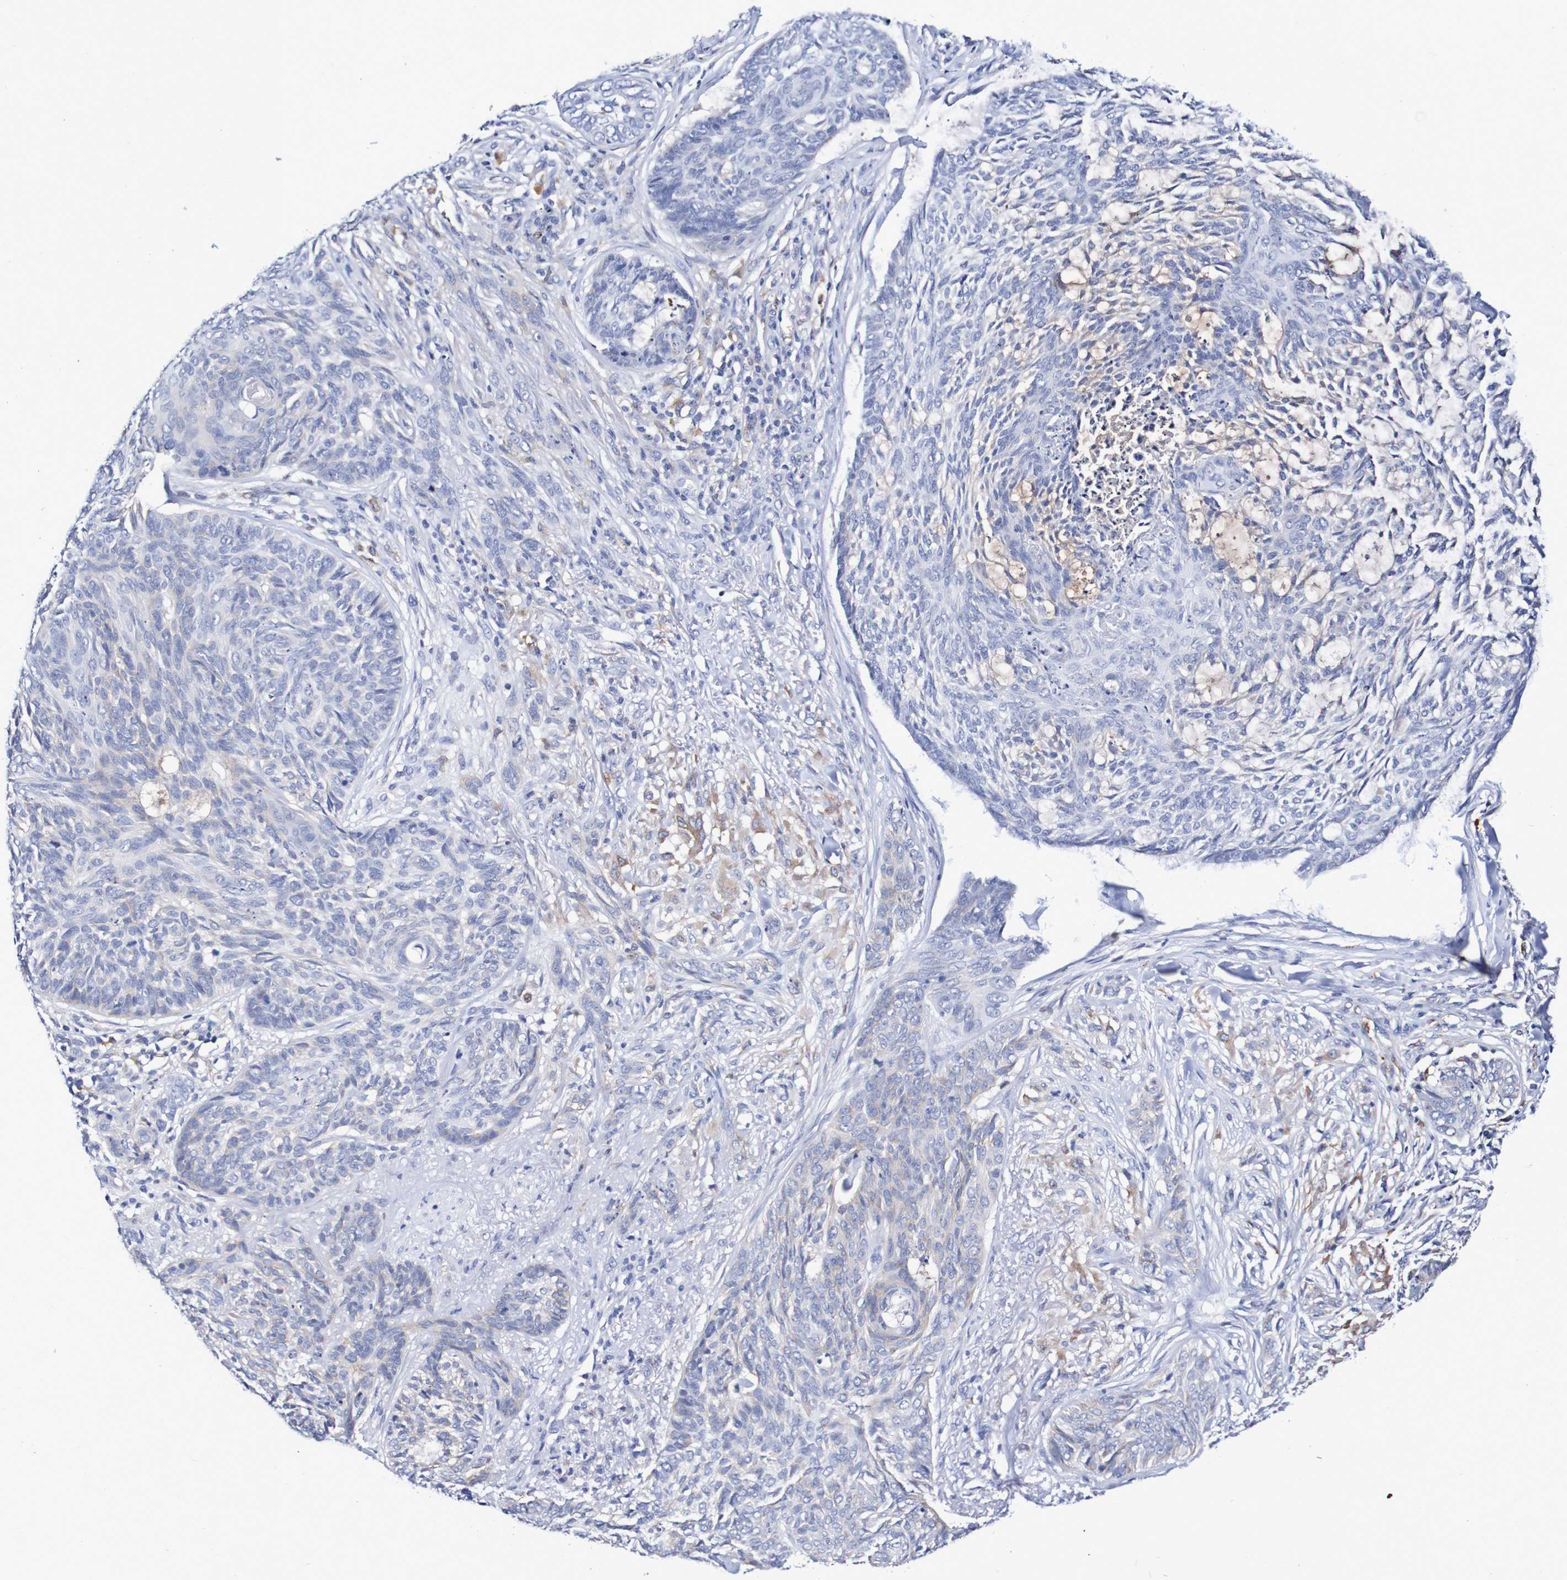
{"staining": {"intensity": "negative", "quantity": "none", "location": "none"}, "tissue": "skin cancer", "cell_type": "Tumor cells", "image_type": "cancer", "snomed": [{"axis": "morphology", "description": "Basal cell carcinoma"}, {"axis": "topography", "description": "Skin"}], "caption": "This is an immunohistochemistry image of human skin cancer (basal cell carcinoma). There is no staining in tumor cells.", "gene": "SEZ6", "patient": {"sex": "male", "age": 43}}